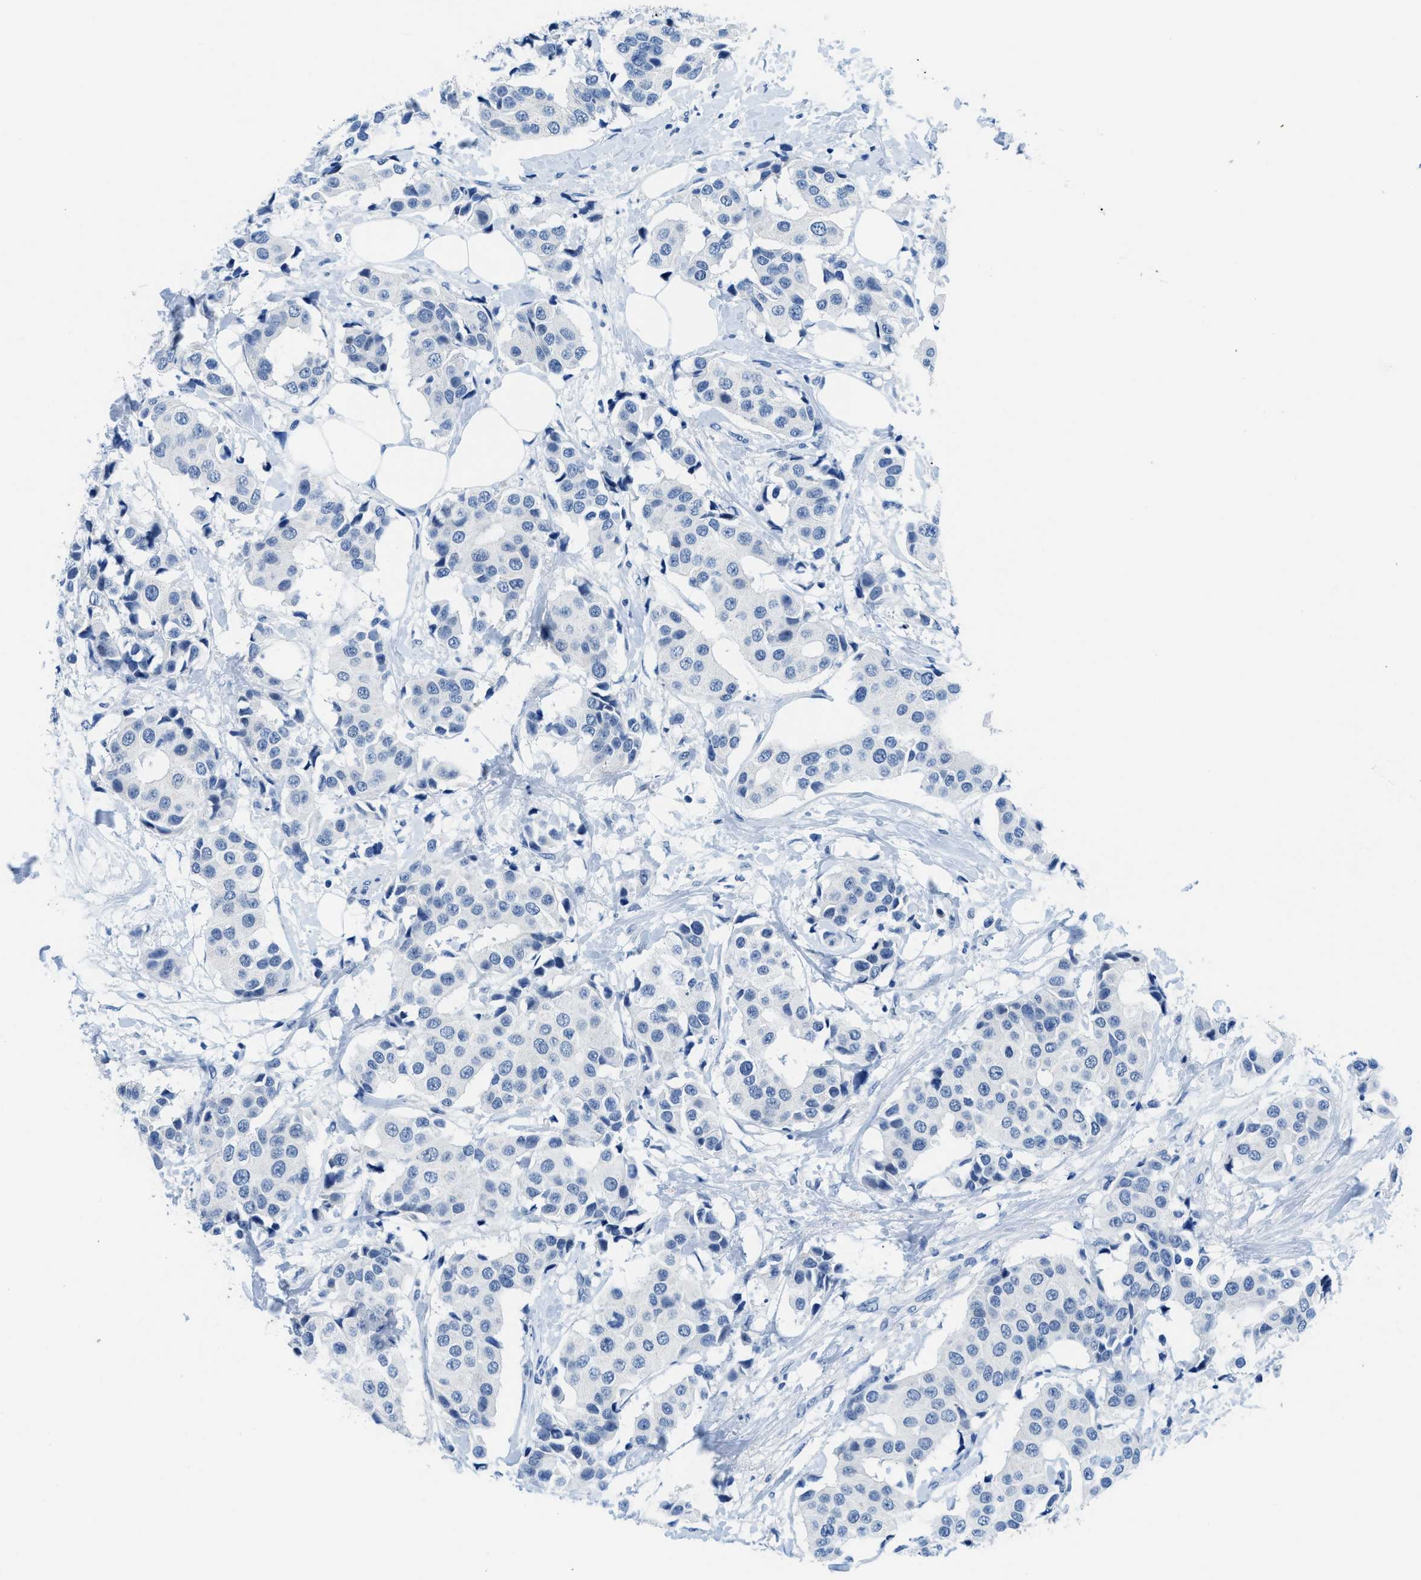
{"staining": {"intensity": "negative", "quantity": "none", "location": "none"}, "tissue": "breast cancer", "cell_type": "Tumor cells", "image_type": "cancer", "snomed": [{"axis": "morphology", "description": "Normal tissue, NOS"}, {"axis": "morphology", "description": "Duct carcinoma"}, {"axis": "topography", "description": "Breast"}], "caption": "Breast cancer was stained to show a protein in brown. There is no significant positivity in tumor cells. (DAB immunohistochemistry with hematoxylin counter stain).", "gene": "MBL2", "patient": {"sex": "female", "age": 39}}